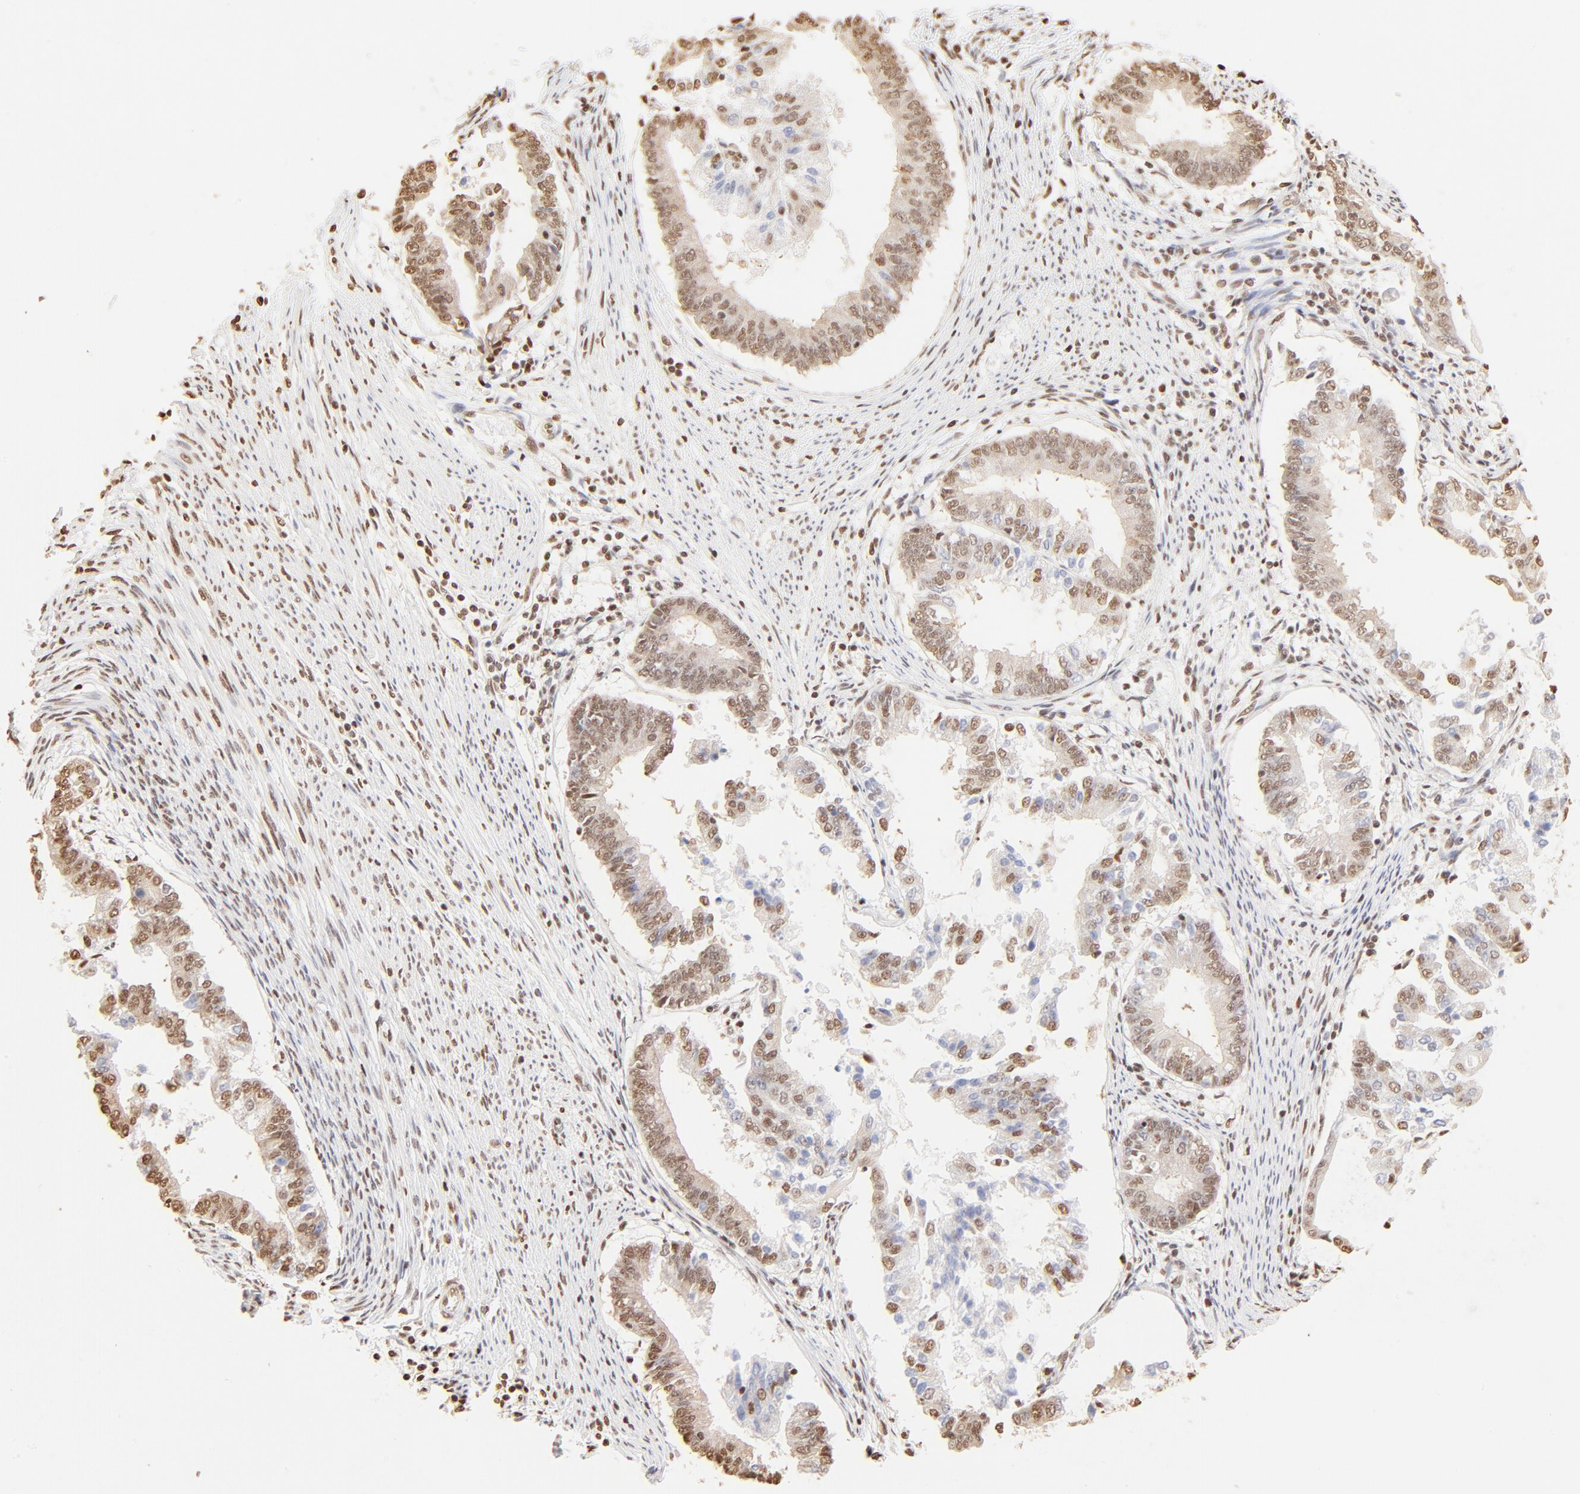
{"staining": {"intensity": "moderate", "quantity": ">75%", "location": "cytoplasmic/membranous,nuclear"}, "tissue": "endometrial cancer", "cell_type": "Tumor cells", "image_type": "cancer", "snomed": [{"axis": "morphology", "description": "Adenocarcinoma, NOS"}, {"axis": "topography", "description": "Endometrium"}], "caption": "The micrograph shows immunohistochemical staining of endometrial adenocarcinoma. There is moderate cytoplasmic/membranous and nuclear staining is seen in approximately >75% of tumor cells.", "gene": "ZNF540", "patient": {"sex": "female", "age": 63}}